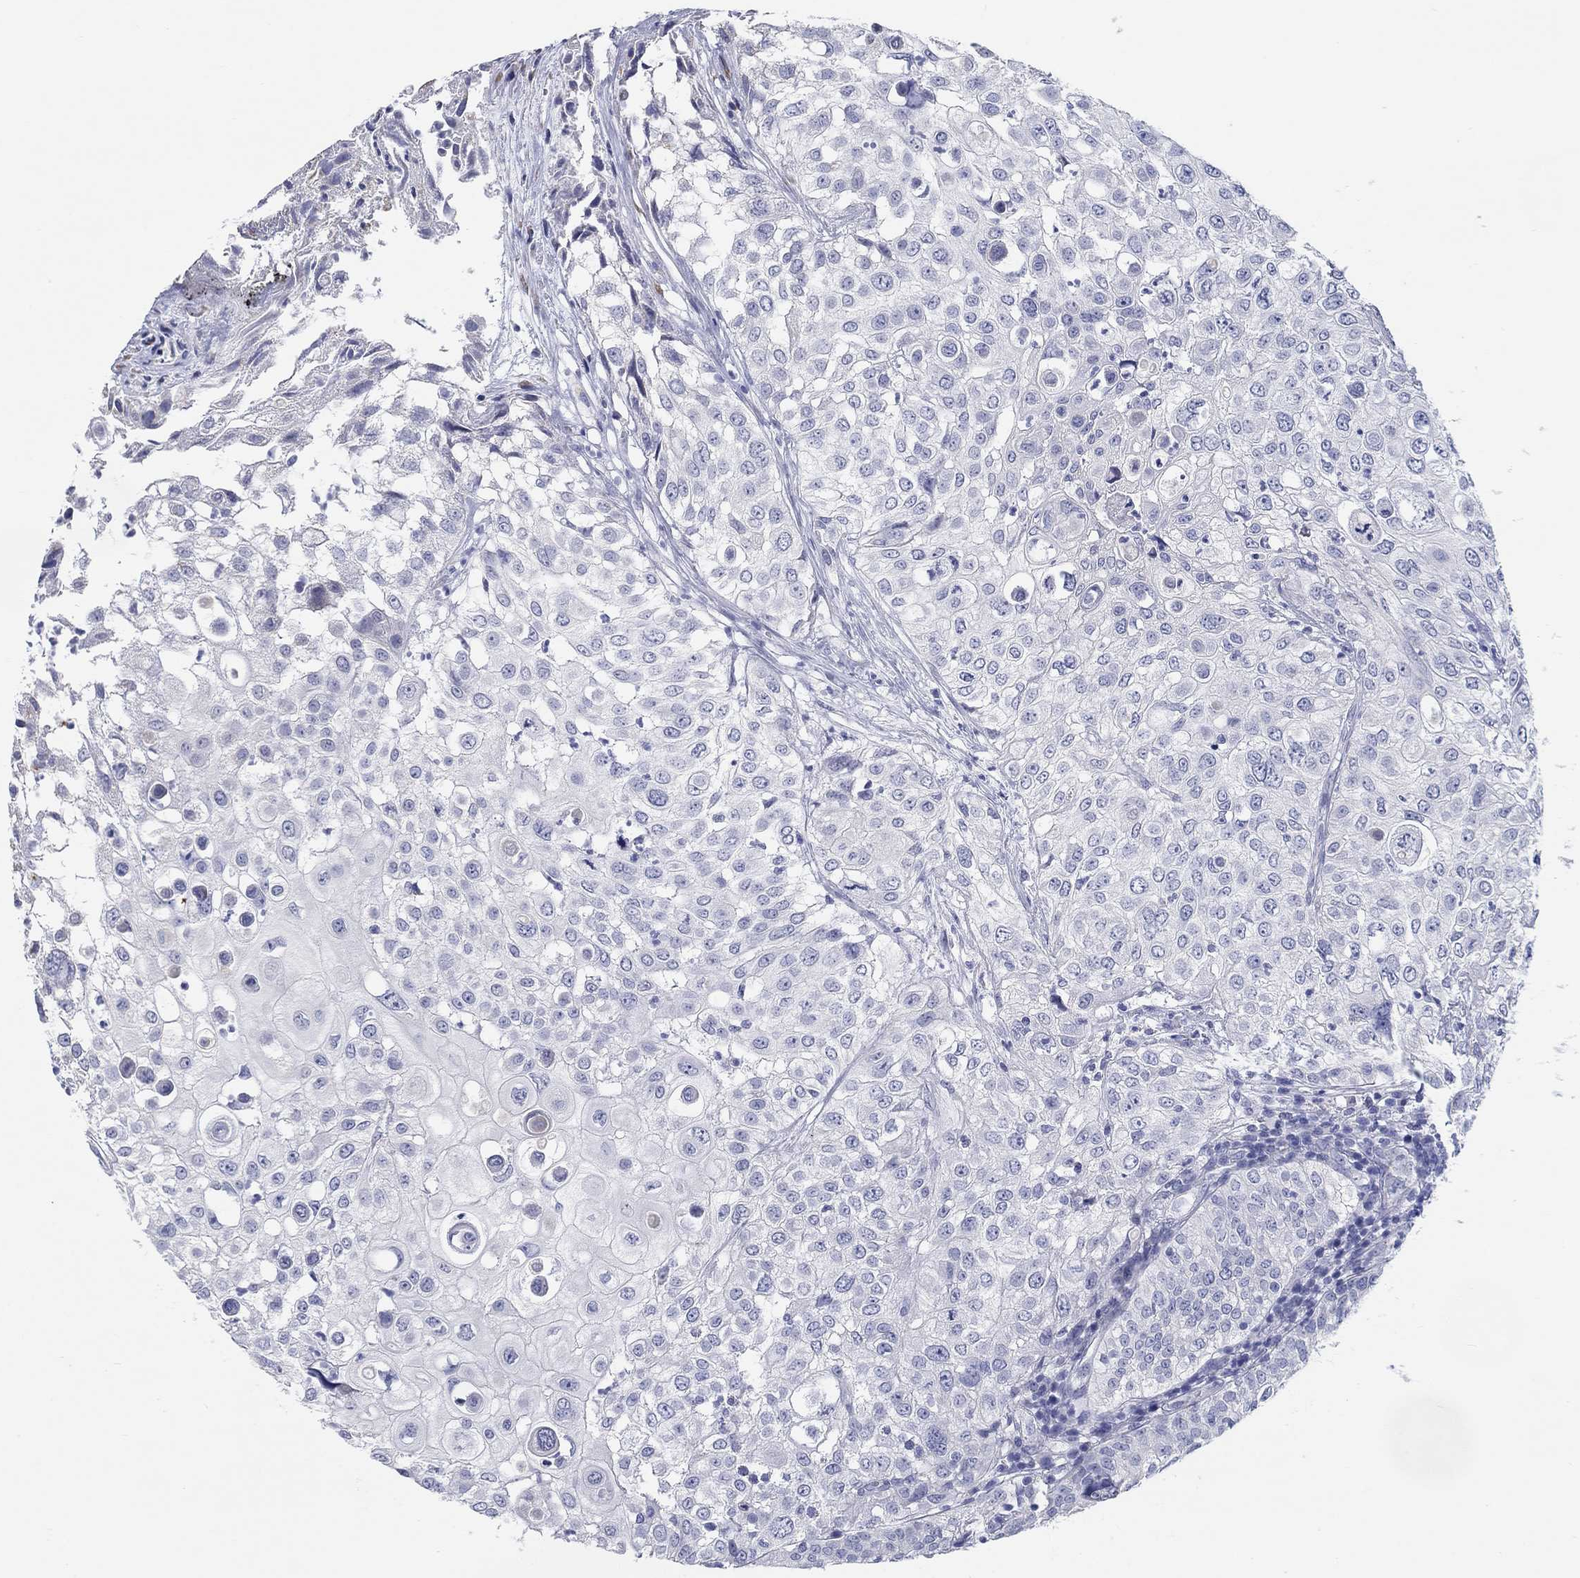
{"staining": {"intensity": "negative", "quantity": "none", "location": "none"}, "tissue": "urothelial cancer", "cell_type": "Tumor cells", "image_type": "cancer", "snomed": [{"axis": "morphology", "description": "Urothelial carcinoma, High grade"}, {"axis": "topography", "description": "Urinary bladder"}], "caption": "The photomicrograph exhibits no significant staining in tumor cells of high-grade urothelial carcinoma.", "gene": "LRRC4C", "patient": {"sex": "female", "age": 79}}